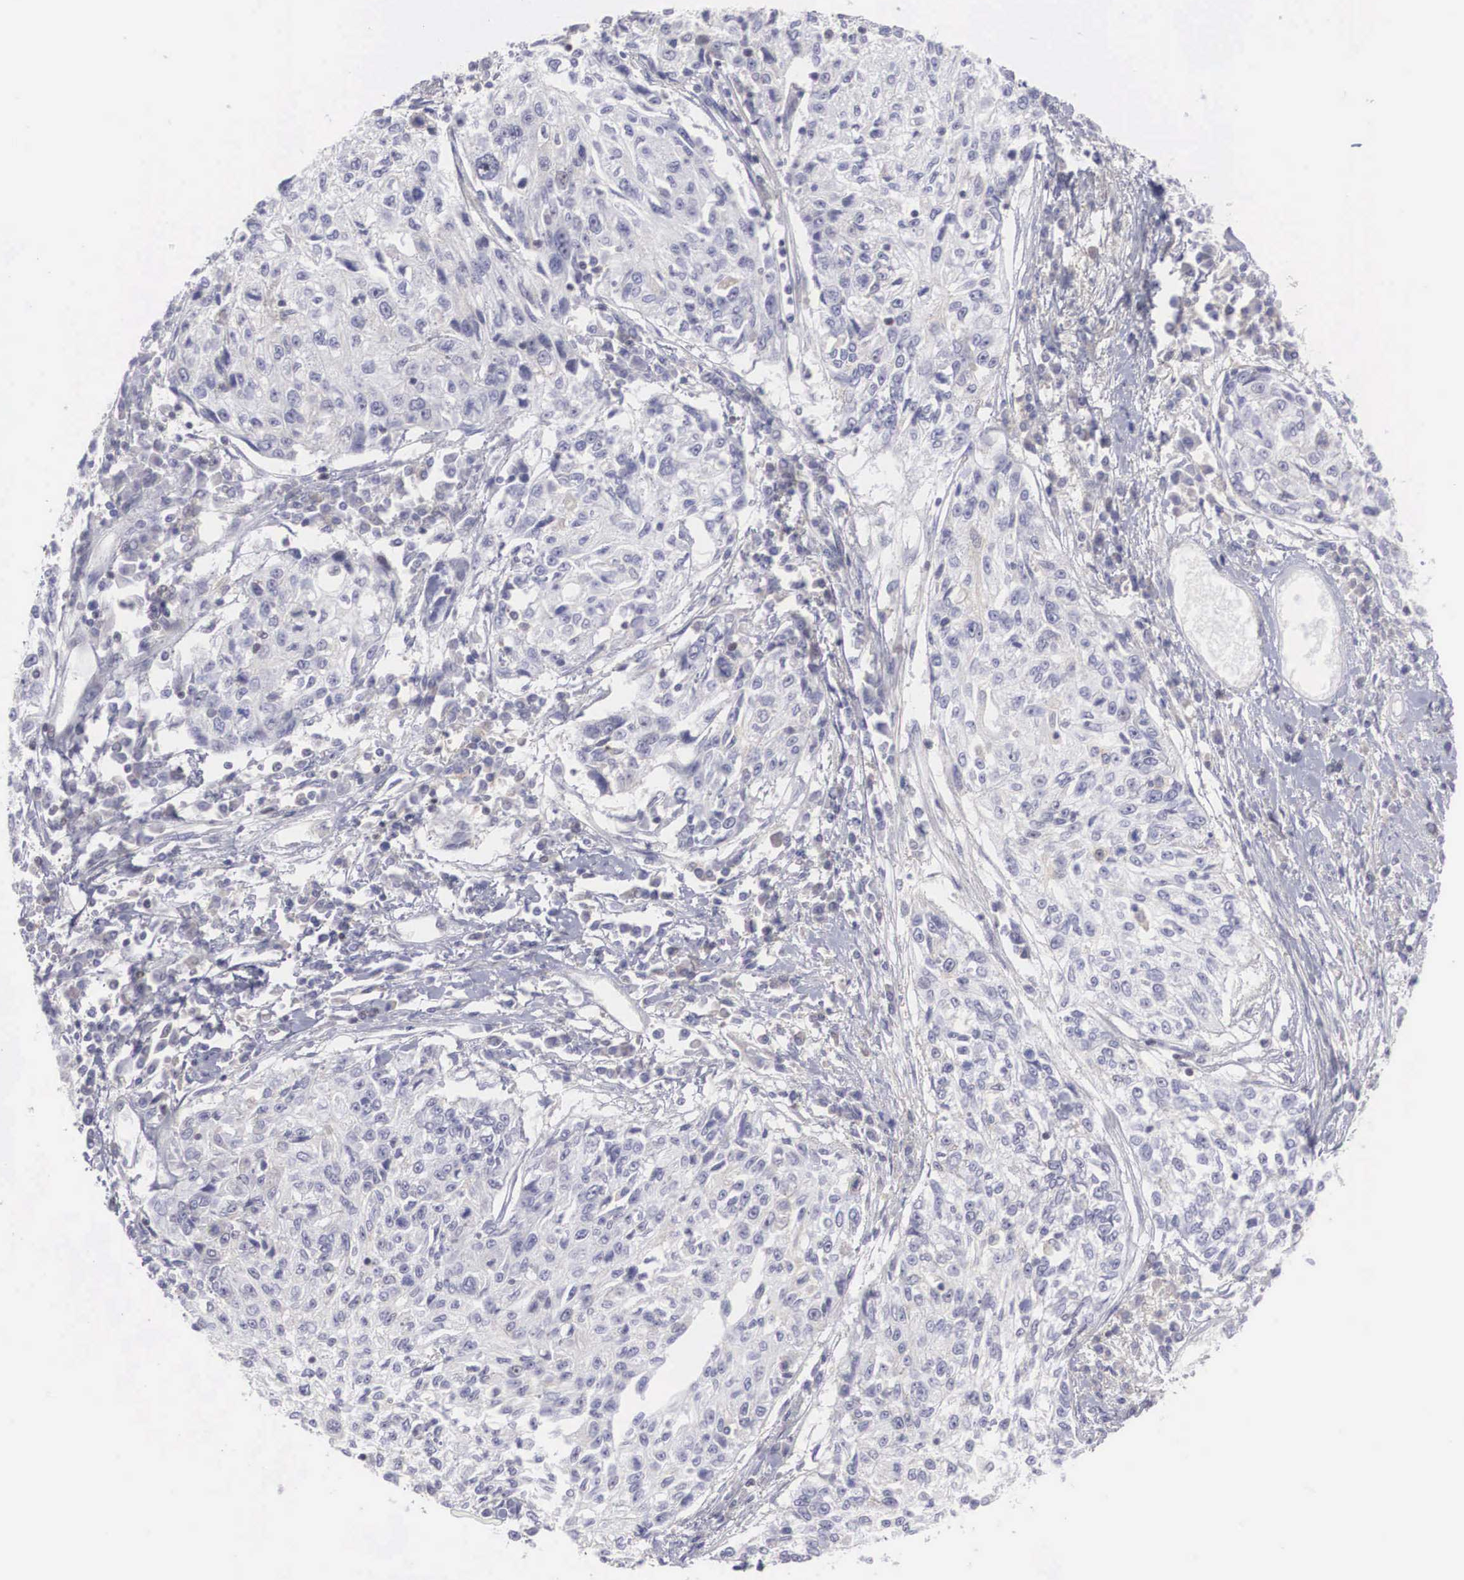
{"staining": {"intensity": "negative", "quantity": "none", "location": "none"}, "tissue": "cervical cancer", "cell_type": "Tumor cells", "image_type": "cancer", "snomed": [{"axis": "morphology", "description": "Squamous cell carcinoma, NOS"}, {"axis": "topography", "description": "Cervix"}], "caption": "Cervical cancer stained for a protein using immunohistochemistry reveals no positivity tumor cells.", "gene": "RBPJ", "patient": {"sex": "female", "age": 57}}